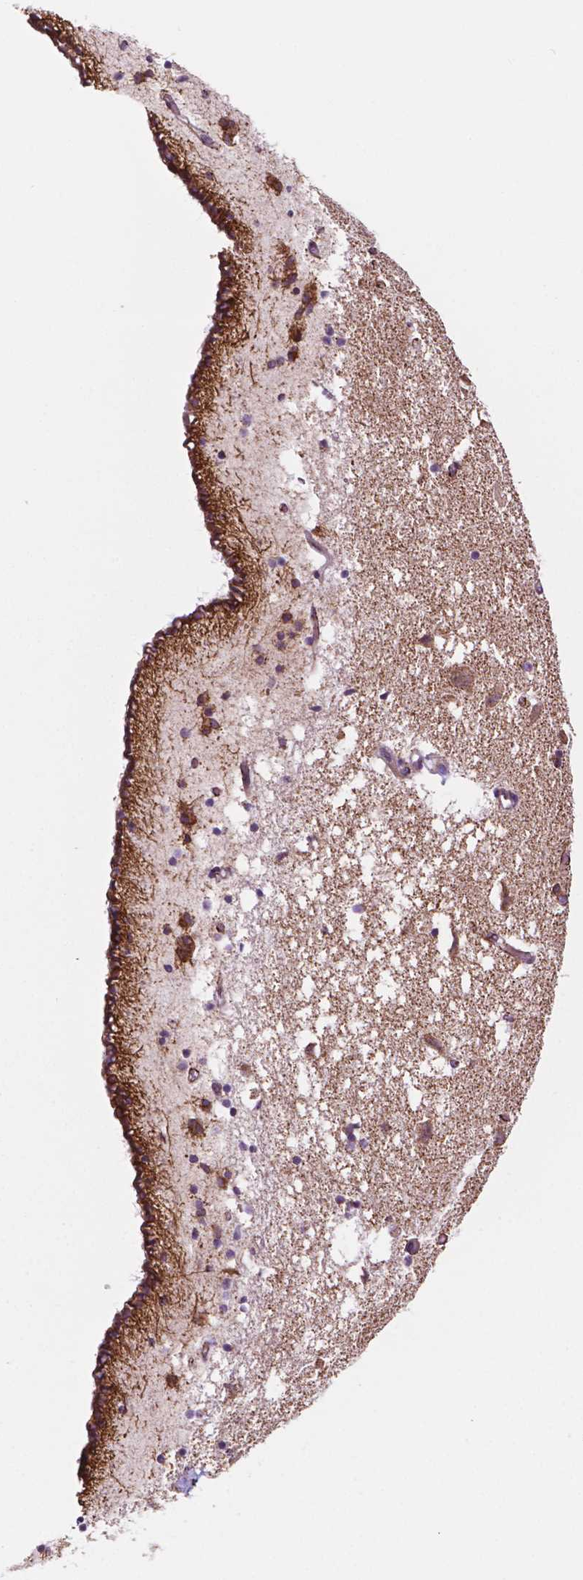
{"staining": {"intensity": "weak", "quantity": "25%-75%", "location": "cytoplasmic/membranous"}, "tissue": "caudate", "cell_type": "Glial cells", "image_type": "normal", "snomed": [{"axis": "morphology", "description": "Normal tissue, NOS"}, {"axis": "topography", "description": "Lateral ventricle wall"}], "caption": "Weak cytoplasmic/membranous positivity for a protein is seen in approximately 25%-75% of glial cells of unremarkable caudate using immunohistochemistry.", "gene": "GEMIN4", "patient": {"sex": "female", "age": 42}}